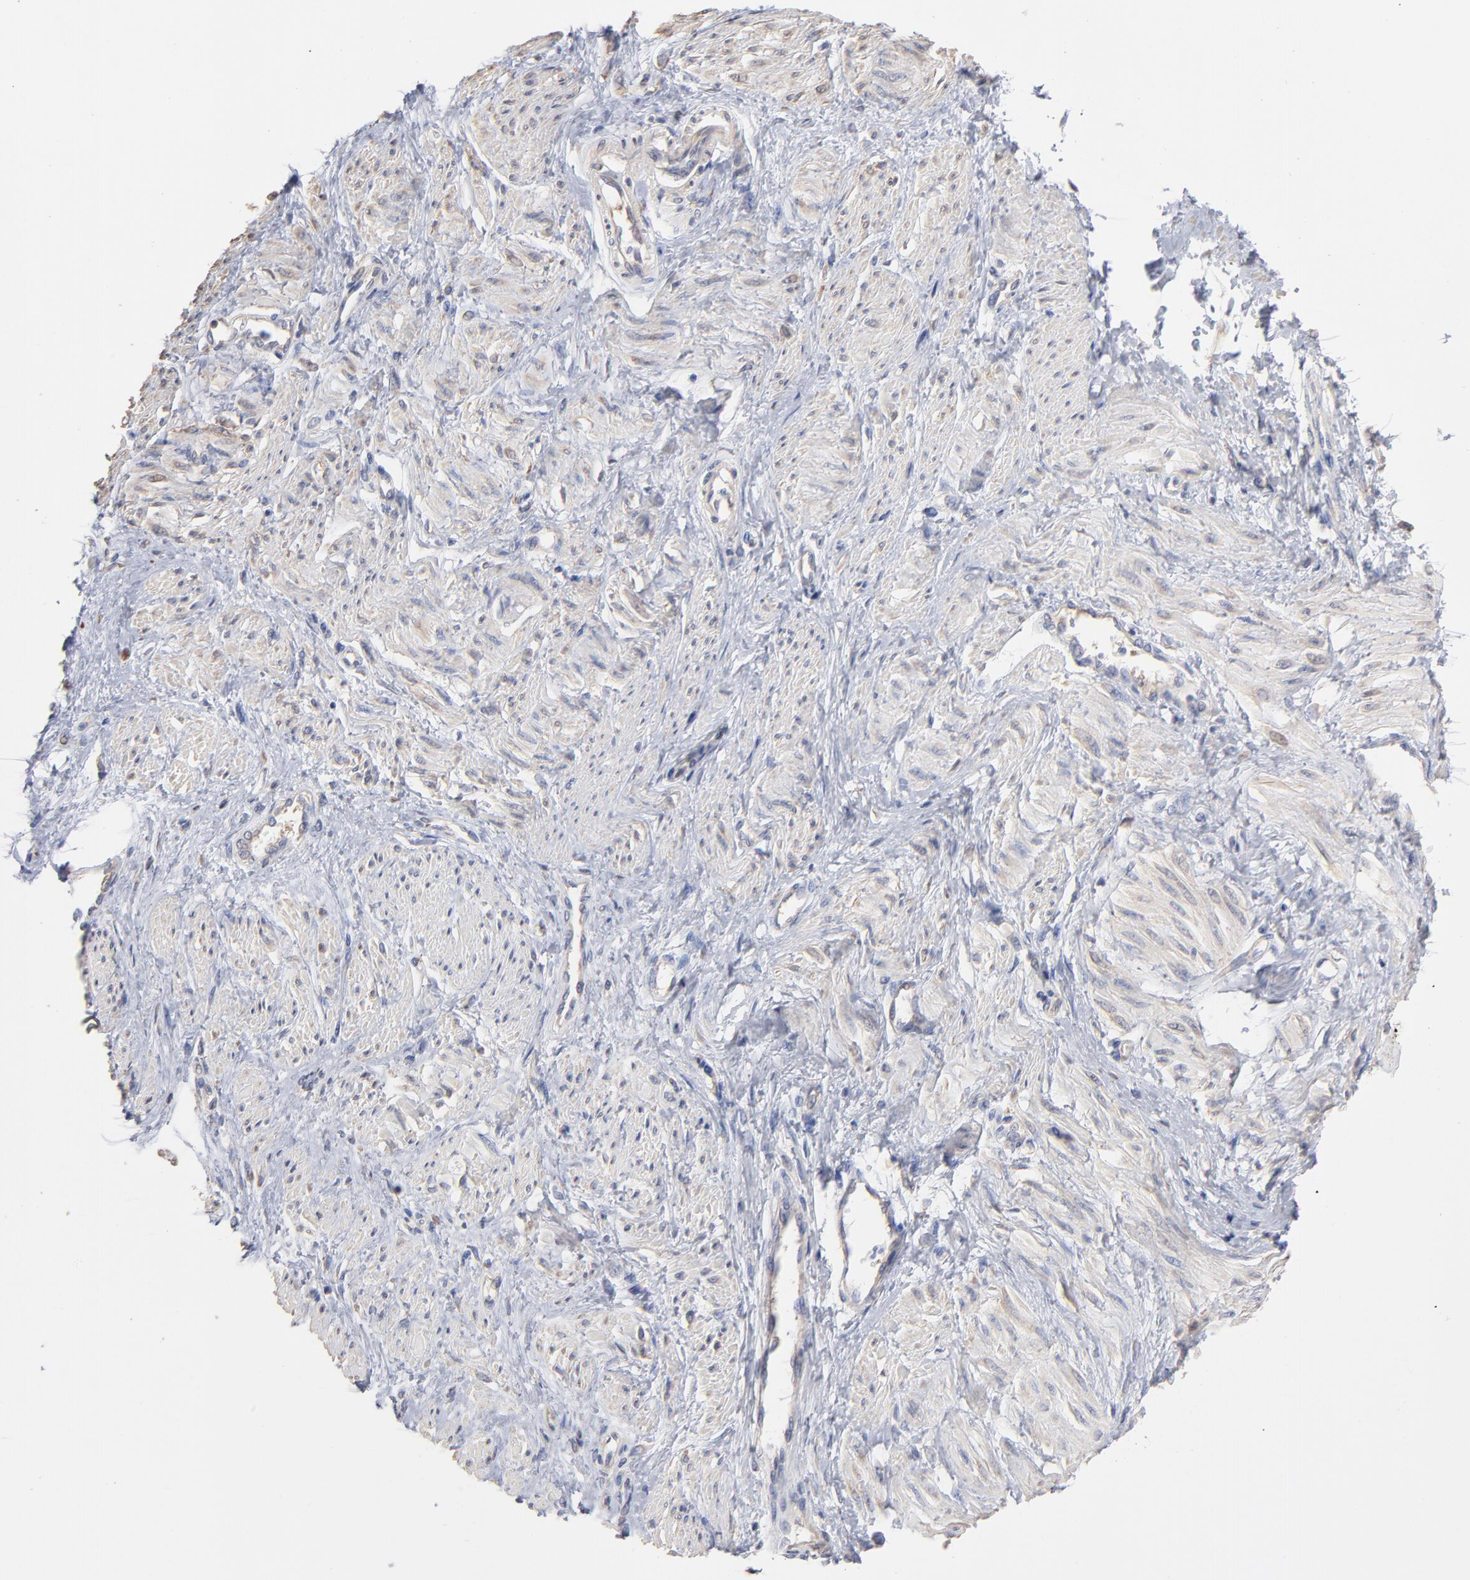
{"staining": {"intensity": "weak", "quantity": "25%-75%", "location": "cytoplasmic/membranous"}, "tissue": "smooth muscle", "cell_type": "Smooth muscle cells", "image_type": "normal", "snomed": [{"axis": "morphology", "description": "Normal tissue, NOS"}, {"axis": "topography", "description": "Smooth muscle"}, {"axis": "topography", "description": "Uterus"}], "caption": "Immunohistochemical staining of benign human smooth muscle demonstrates 25%-75% levels of weak cytoplasmic/membranous protein positivity in about 25%-75% of smooth muscle cells.", "gene": "RPL3", "patient": {"sex": "female", "age": 39}}